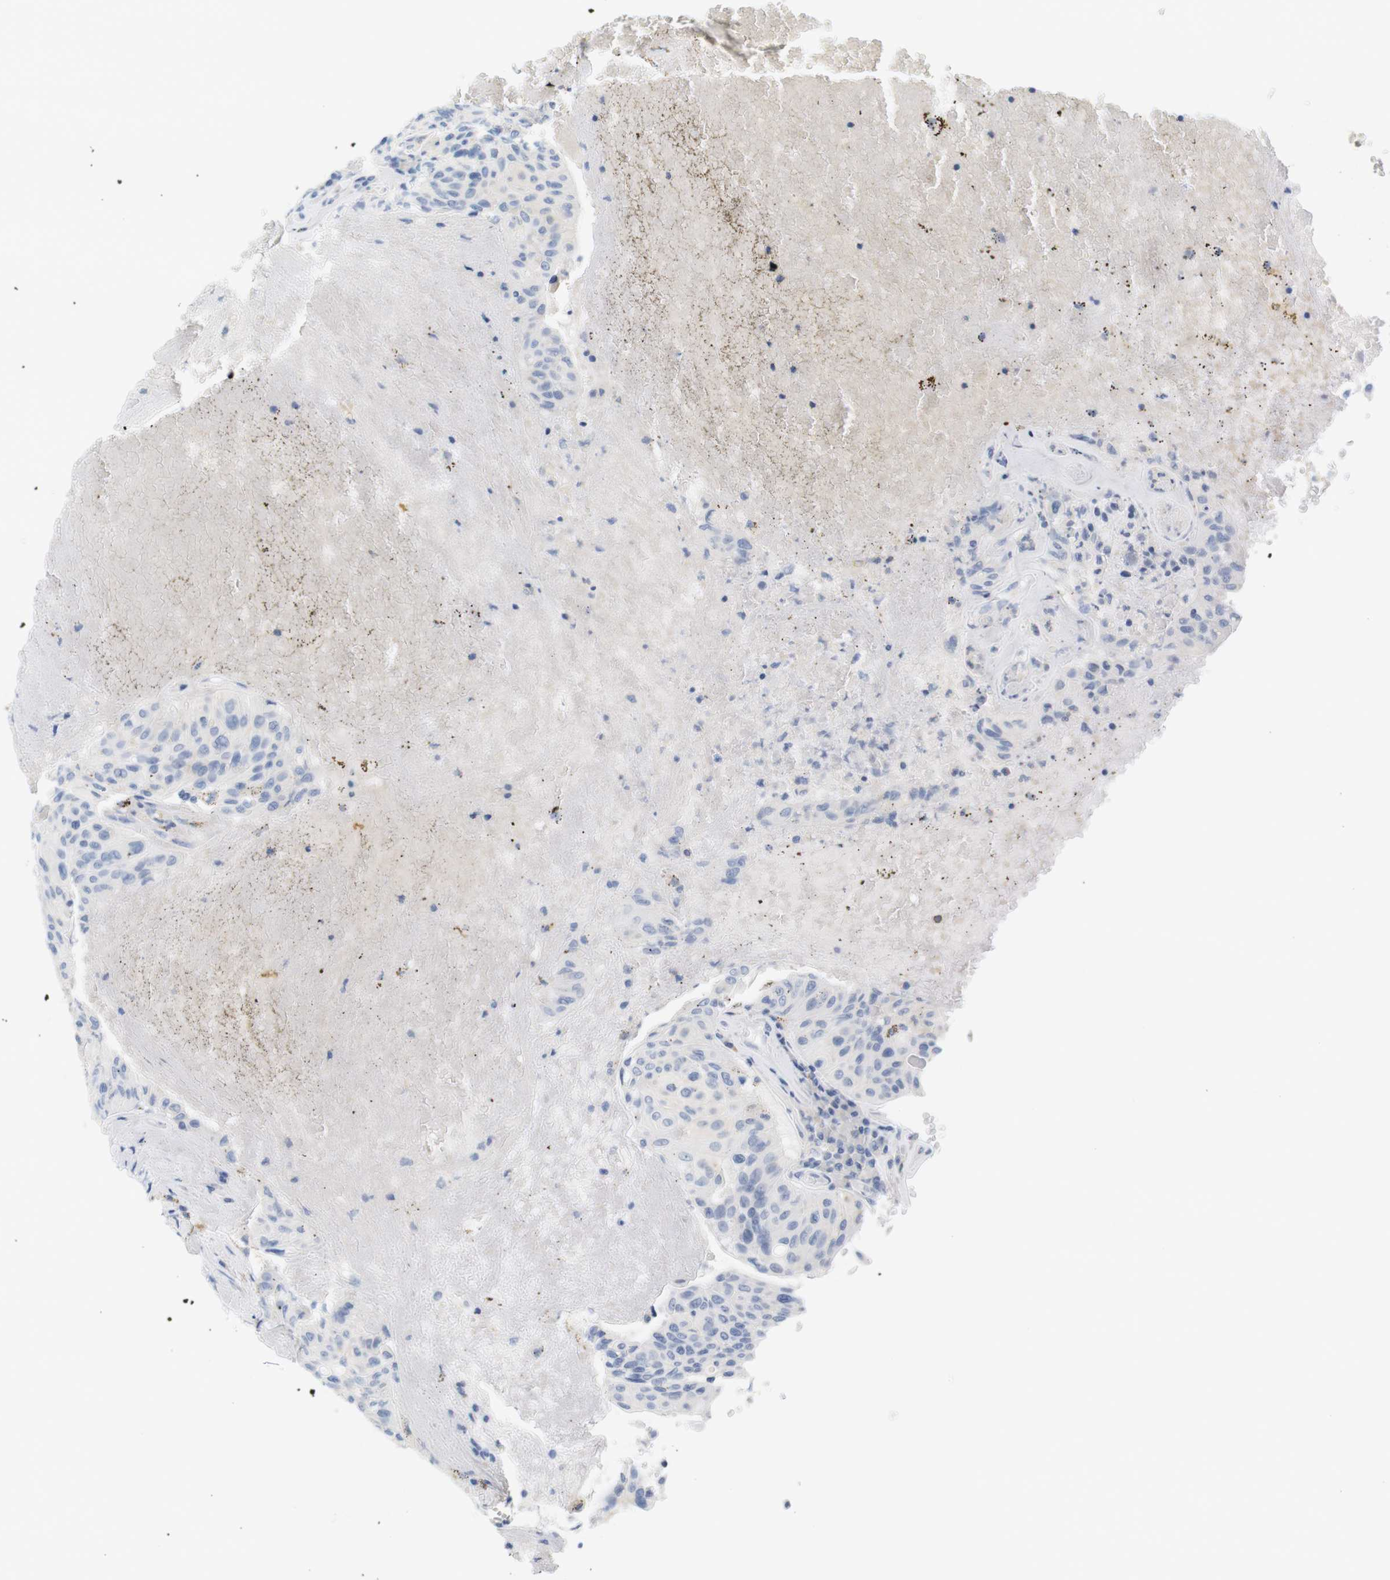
{"staining": {"intensity": "negative", "quantity": "none", "location": "none"}, "tissue": "urothelial cancer", "cell_type": "Tumor cells", "image_type": "cancer", "snomed": [{"axis": "morphology", "description": "Urothelial carcinoma, High grade"}, {"axis": "topography", "description": "Urinary bladder"}], "caption": "Immunohistochemical staining of high-grade urothelial carcinoma shows no significant expression in tumor cells.", "gene": "LRRK2", "patient": {"sex": "male", "age": 66}}